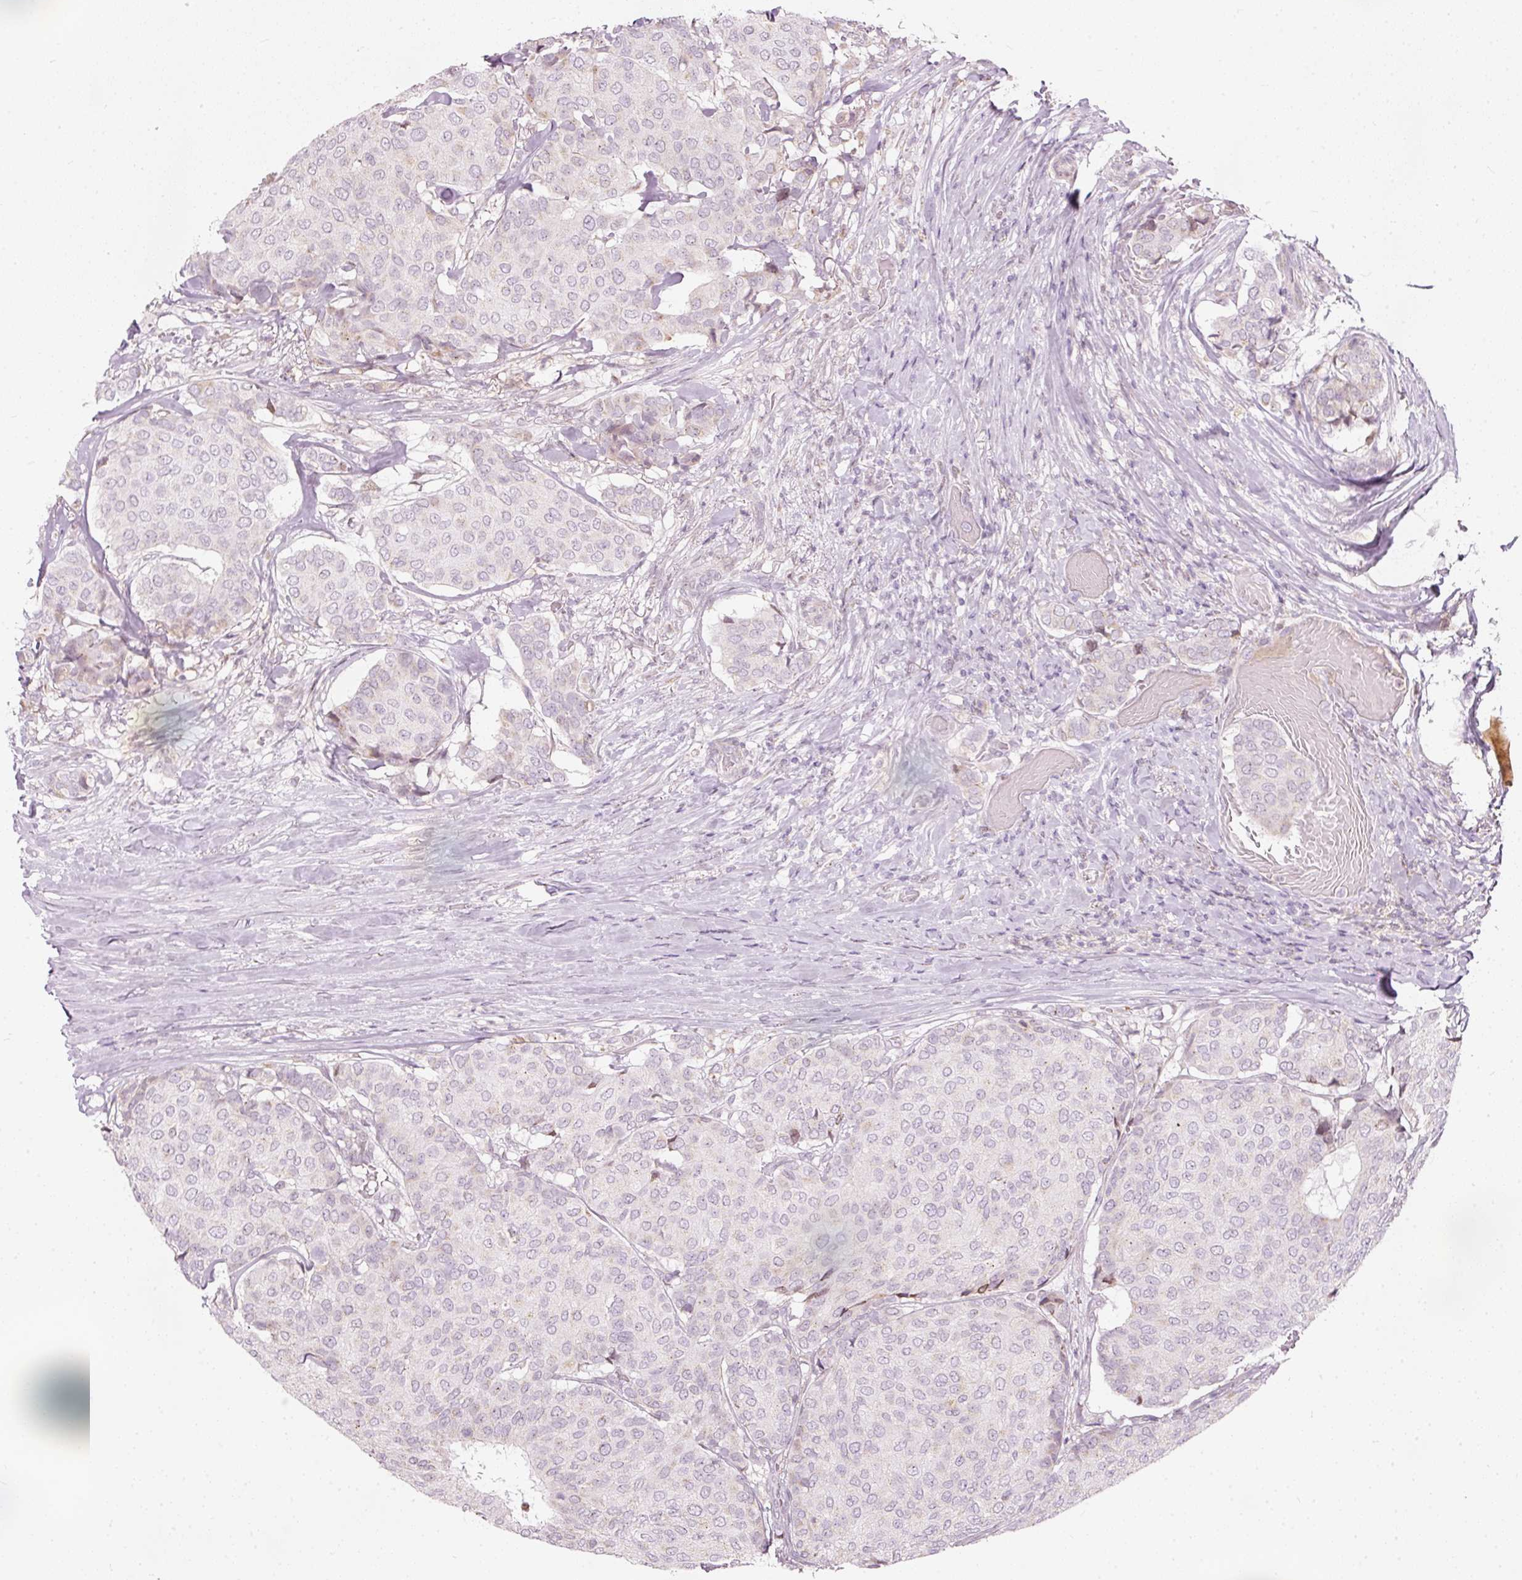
{"staining": {"intensity": "negative", "quantity": "none", "location": "none"}, "tissue": "breast cancer", "cell_type": "Tumor cells", "image_type": "cancer", "snomed": [{"axis": "morphology", "description": "Duct carcinoma"}, {"axis": "topography", "description": "Breast"}], "caption": "This is an IHC micrograph of human breast cancer (infiltrating ductal carcinoma). There is no staining in tumor cells.", "gene": "RNF39", "patient": {"sex": "female", "age": 75}}